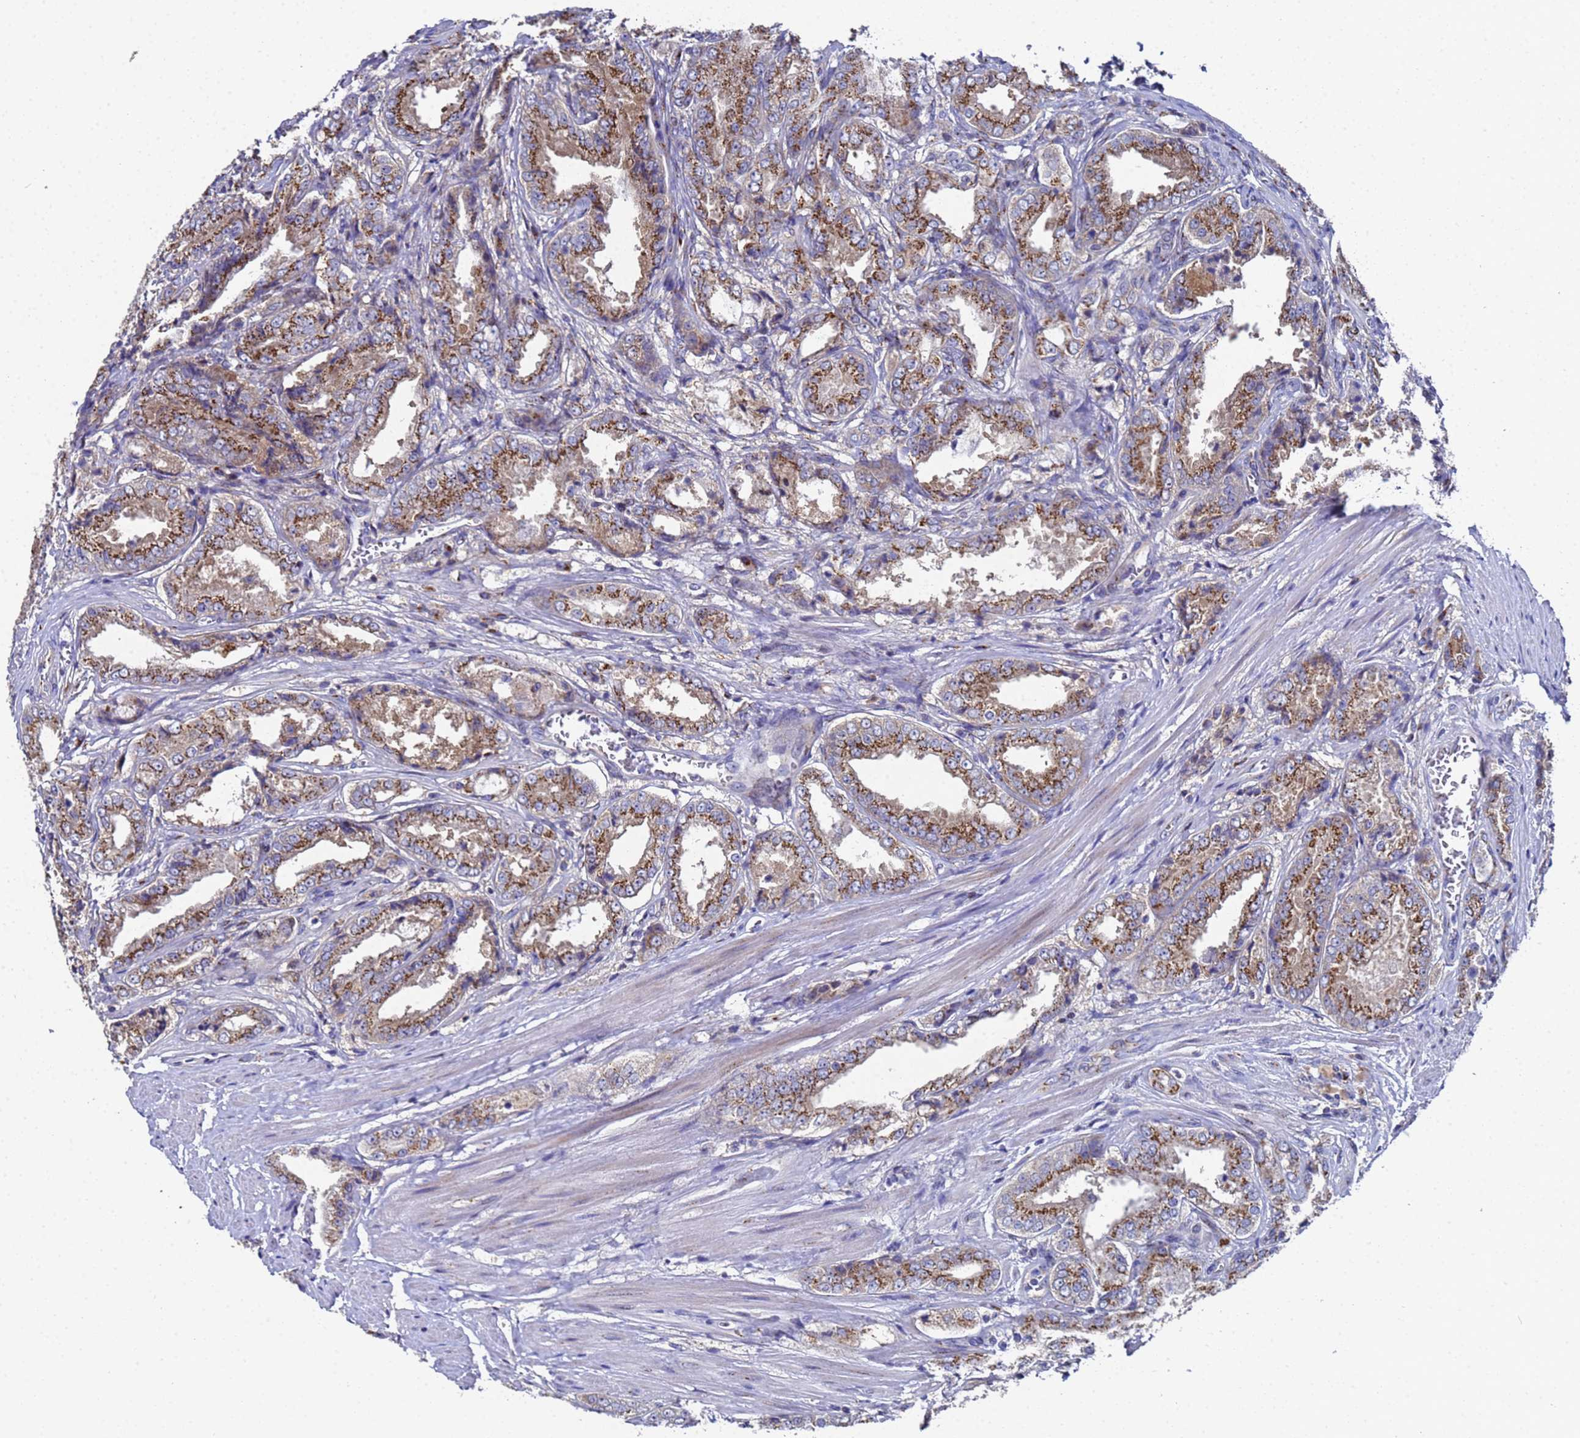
{"staining": {"intensity": "moderate", "quantity": ">75%", "location": "cytoplasmic/membranous"}, "tissue": "prostate cancer", "cell_type": "Tumor cells", "image_type": "cancer", "snomed": [{"axis": "morphology", "description": "Adenocarcinoma, High grade"}, {"axis": "topography", "description": "Prostate"}], "caption": "A brown stain labels moderate cytoplasmic/membranous staining of a protein in human prostate cancer tumor cells.", "gene": "NSUN6", "patient": {"sex": "male", "age": 72}}